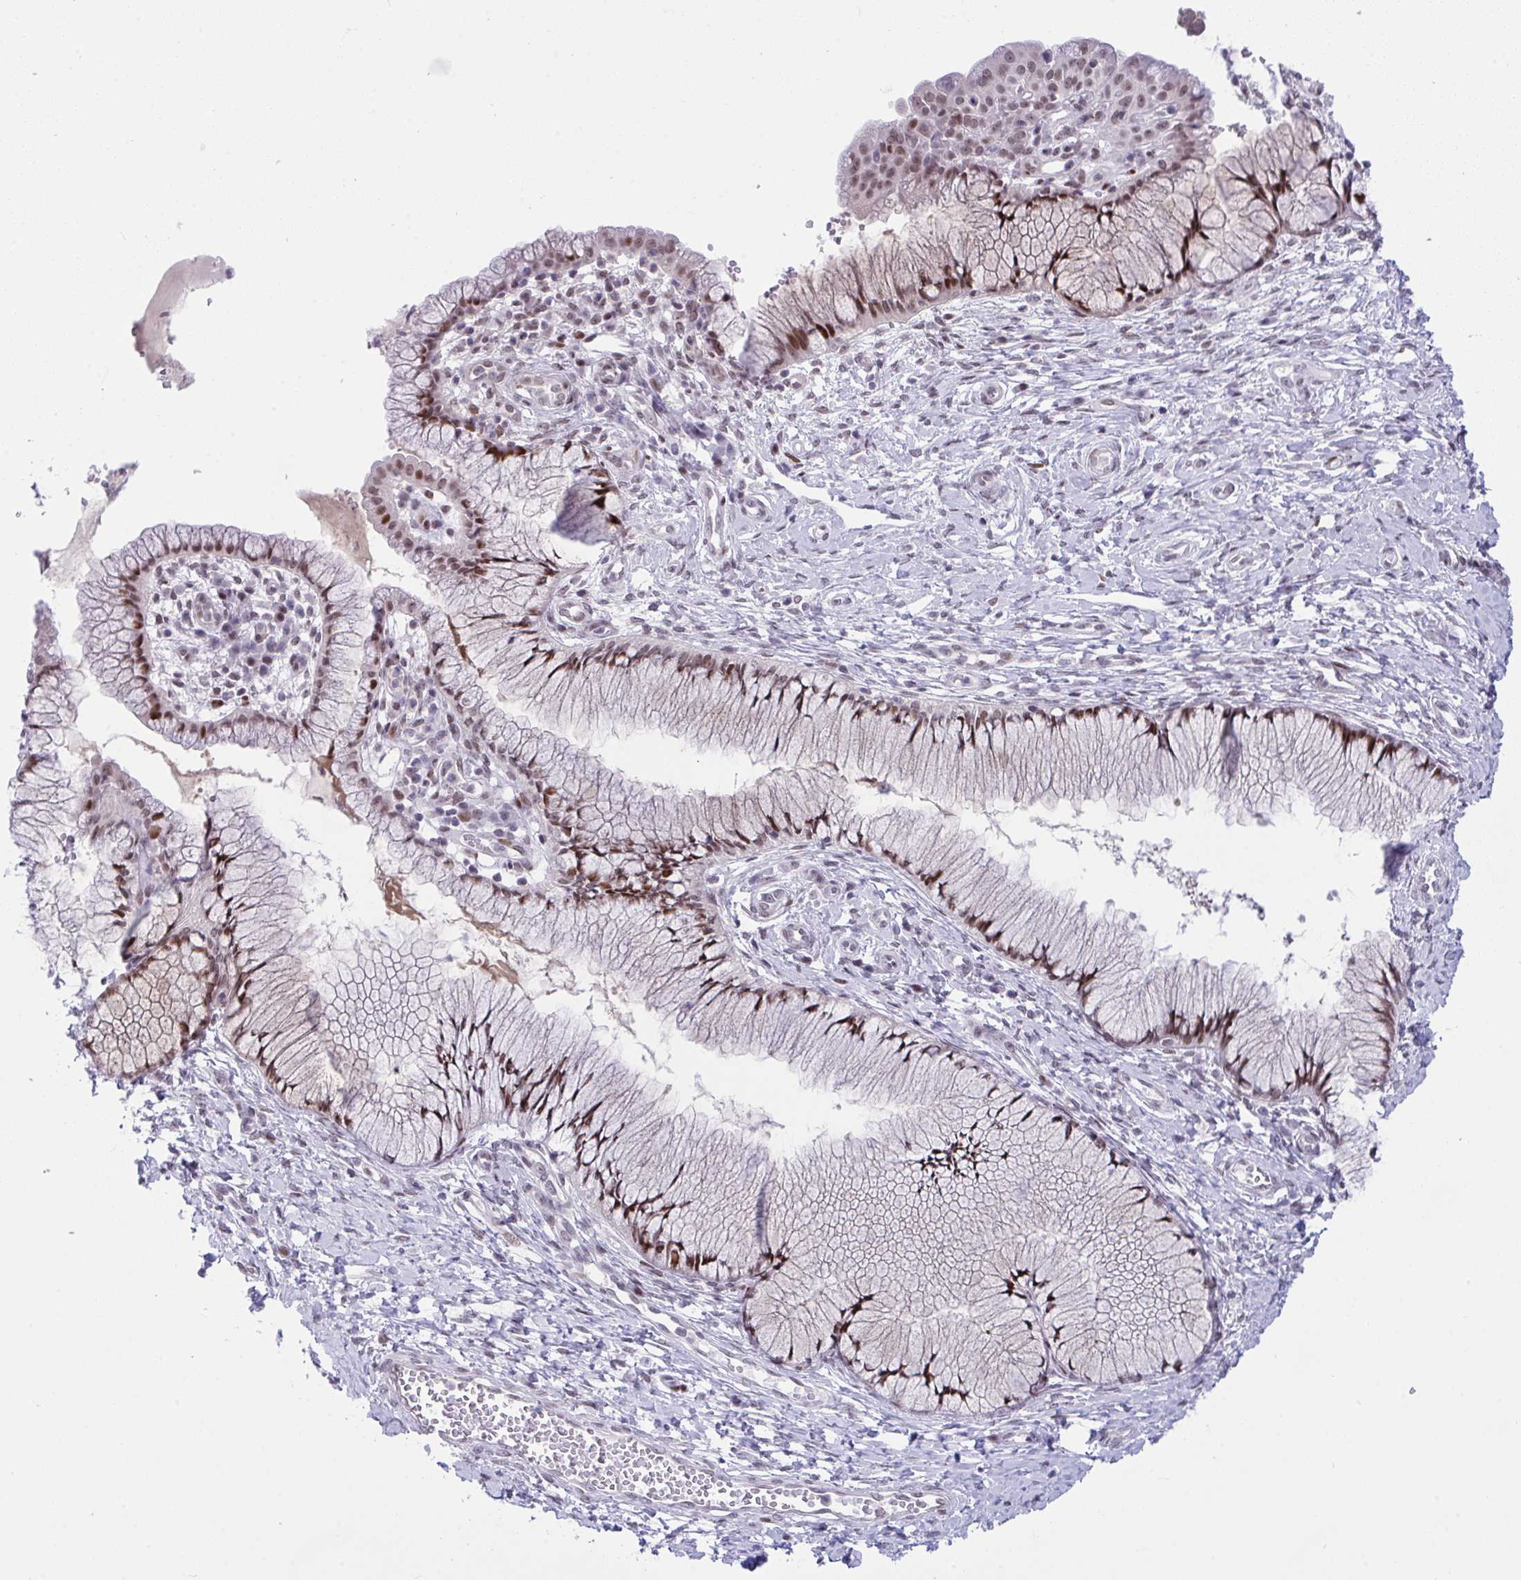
{"staining": {"intensity": "moderate", "quantity": ">75%", "location": "cytoplasmic/membranous,nuclear"}, "tissue": "cervix", "cell_type": "Glandular cells", "image_type": "normal", "snomed": [{"axis": "morphology", "description": "Normal tissue, NOS"}, {"axis": "topography", "description": "Cervix"}], "caption": "Immunohistochemistry micrograph of benign human cervix stained for a protein (brown), which exhibits medium levels of moderate cytoplasmic/membranous,nuclear staining in about >75% of glandular cells.", "gene": "ZFHX3", "patient": {"sex": "female", "age": 37}}